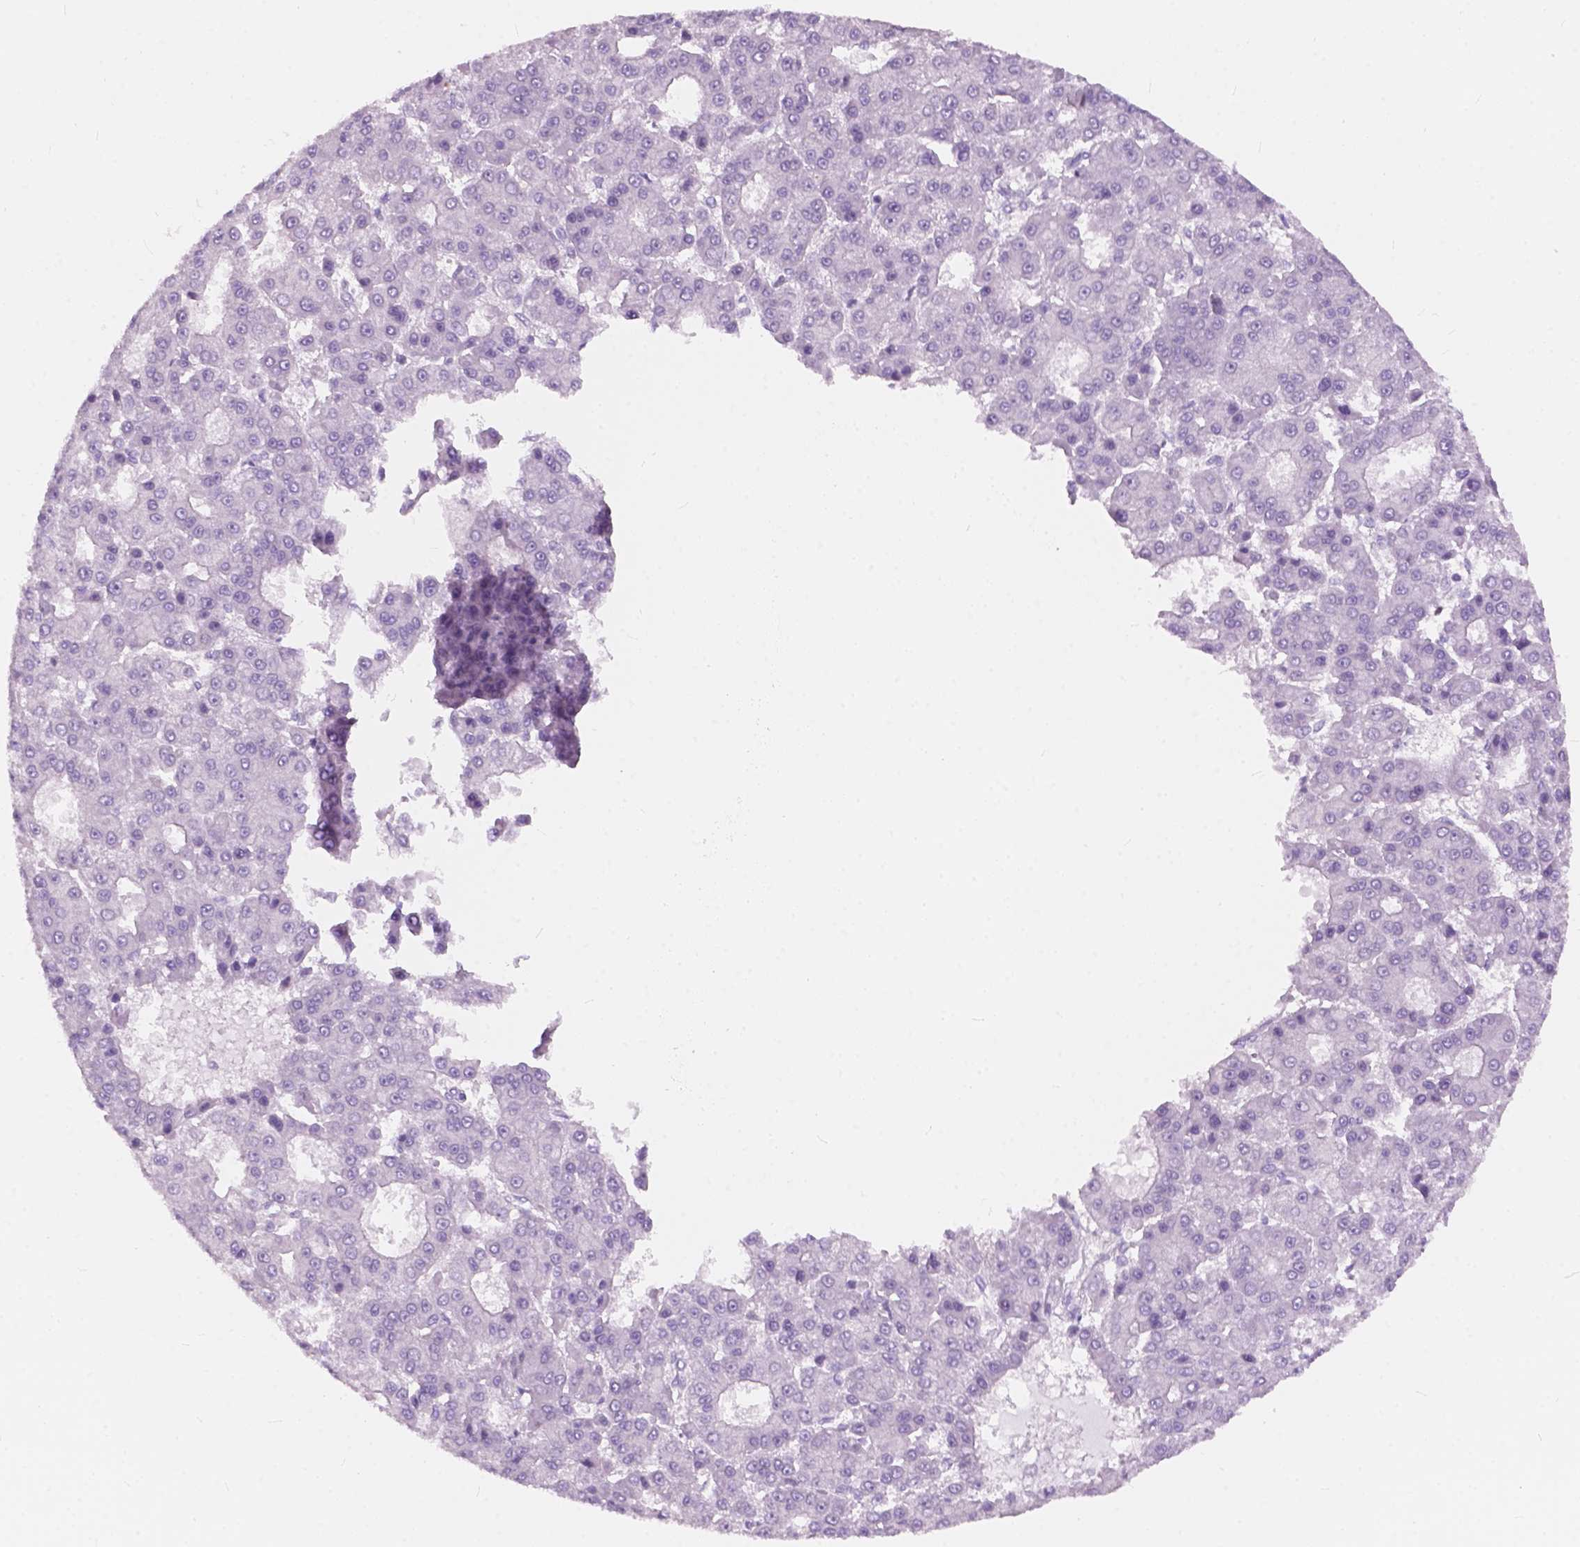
{"staining": {"intensity": "negative", "quantity": "none", "location": "none"}, "tissue": "liver cancer", "cell_type": "Tumor cells", "image_type": "cancer", "snomed": [{"axis": "morphology", "description": "Carcinoma, Hepatocellular, NOS"}, {"axis": "topography", "description": "Liver"}], "caption": "IHC image of human liver cancer stained for a protein (brown), which shows no positivity in tumor cells. Nuclei are stained in blue.", "gene": "FXYD2", "patient": {"sex": "male", "age": 70}}